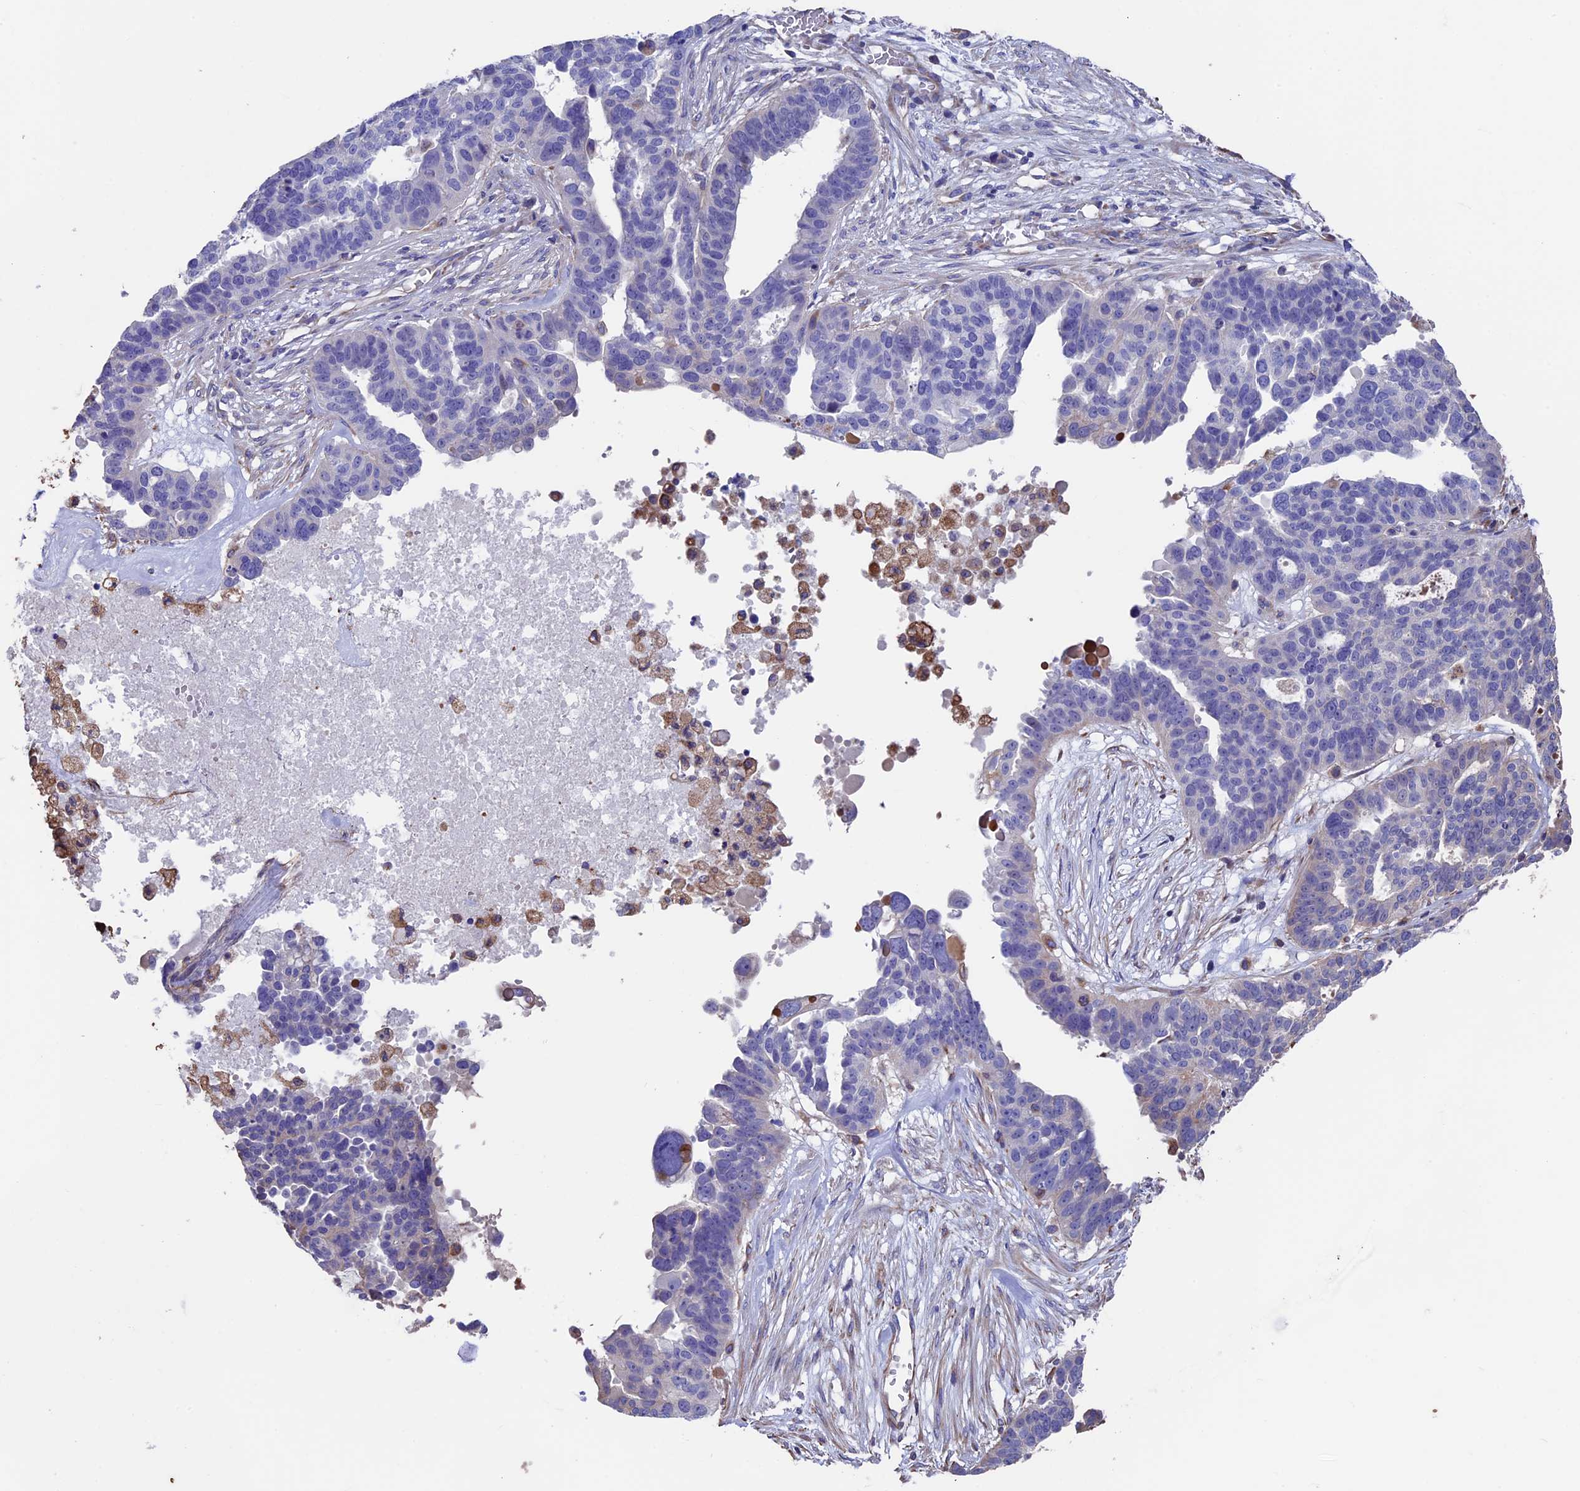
{"staining": {"intensity": "negative", "quantity": "none", "location": "none"}, "tissue": "ovarian cancer", "cell_type": "Tumor cells", "image_type": "cancer", "snomed": [{"axis": "morphology", "description": "Cystadenocarcinoma, serous, NOS"}, {"axis": "topography", "description": "Ovary"}], "caption": "Human ovarian cancer stained for a protein using immunohistochemistry reveals no positivity in tumor cells.", "gene": "SEH1L", "patient": {"sex": "female", "age": 59}}